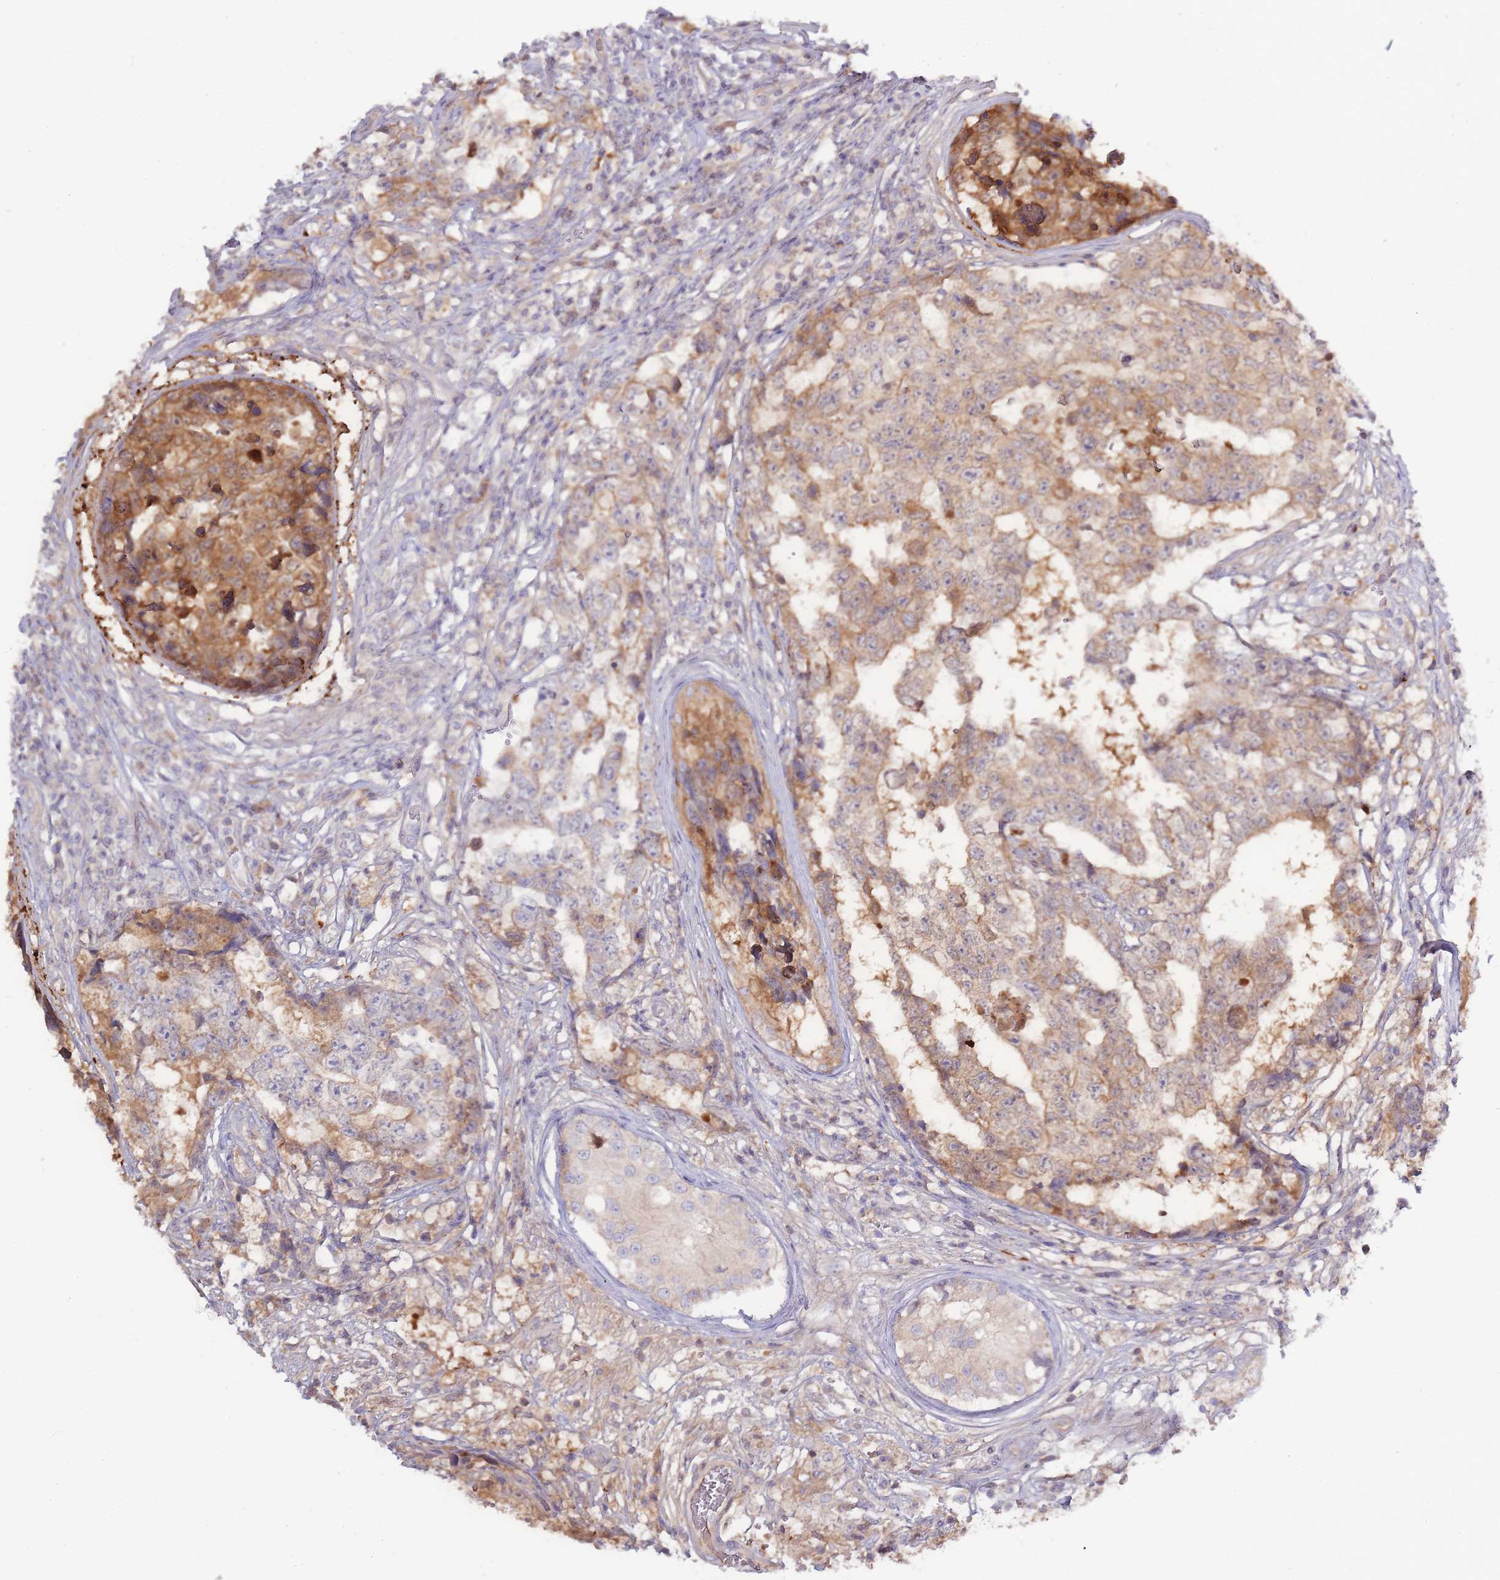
{"staining": {"intensity": "moderate", "quantity": "25%-75%", "location": "cytoplasmic/membranous"}, "tissue": "testis cancer", "cell_type": "Tumor cells", "image_type": "cancer", "snomed": [{"axis": "morphology", "description": "Carcinoma, Embryonal, NOS"}, {"axis": "topography", "description": "Testis"}], "caption": "DAB (3,3'-diaminobenzidine) immunohistochemical staining of human testis cancer (embryonal carcinoma) exhibits moderate cytoplasmic/membranous protein expression in approximately 25%-75% of tumor cells.", "gene": "SPHKAP", "patient": {"sex": "male", "age": 25}}